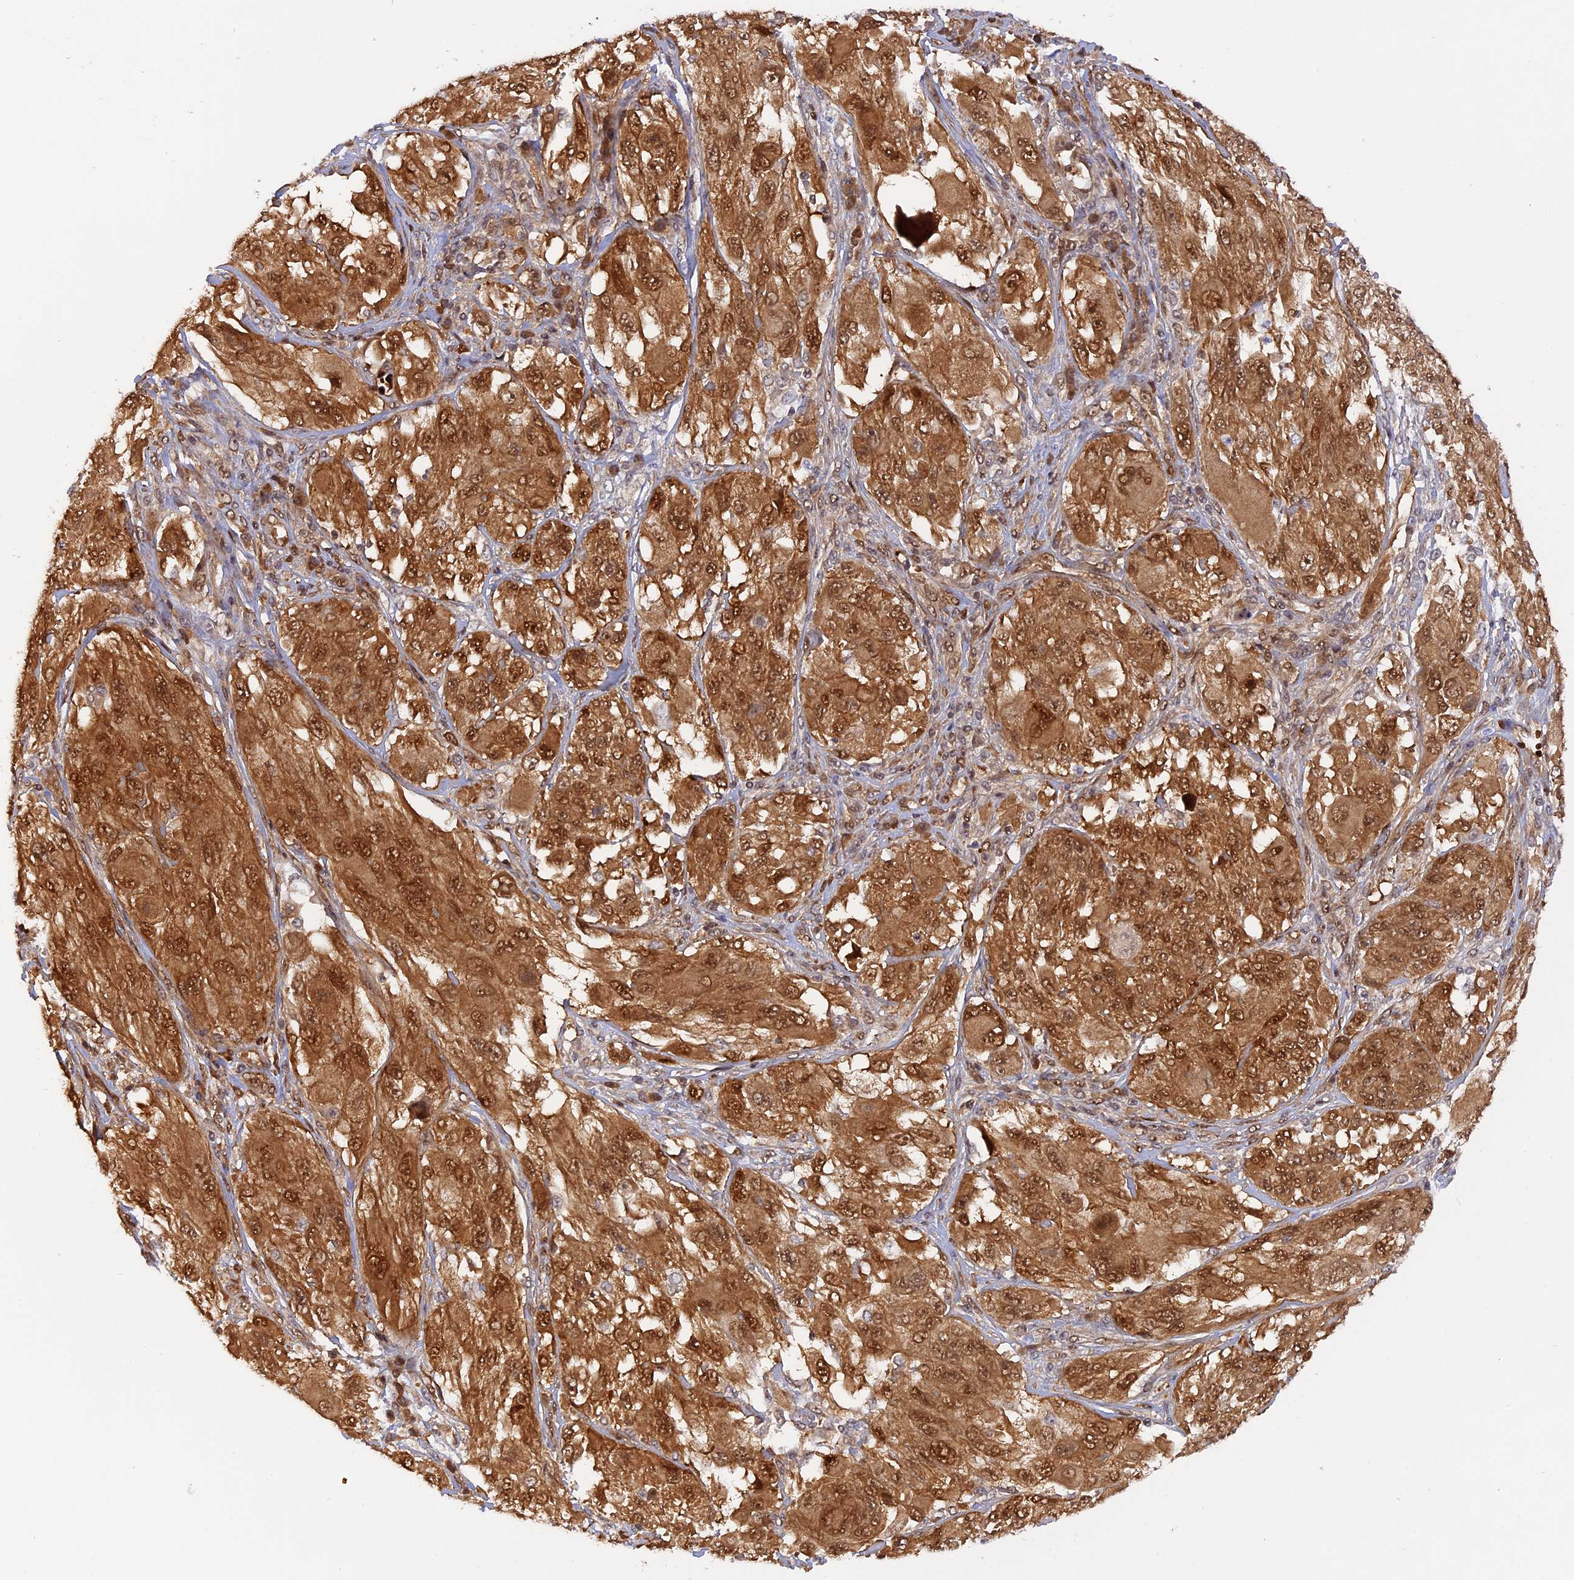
{"staining": {"intensity": "strong", "quantity": ">75%", "location": "cytoplasmic/membranous,nuclear"}, "tissue": "melanoma", "cell_type": "Tumor cells", "image_type": "cancer", "snomed": [{"axis": "morphology", "description": "Malignant melanoma, NOS"}, {"axis": "topography", "description": "Skin"}], "caption": "Protein staining reveals strong cytoplasmic/membranous and nuclear staining in about >75% of tumor cells in melanoma.", "gene": "ZNF428", "patient": {"sex": "female", "age": 91}}